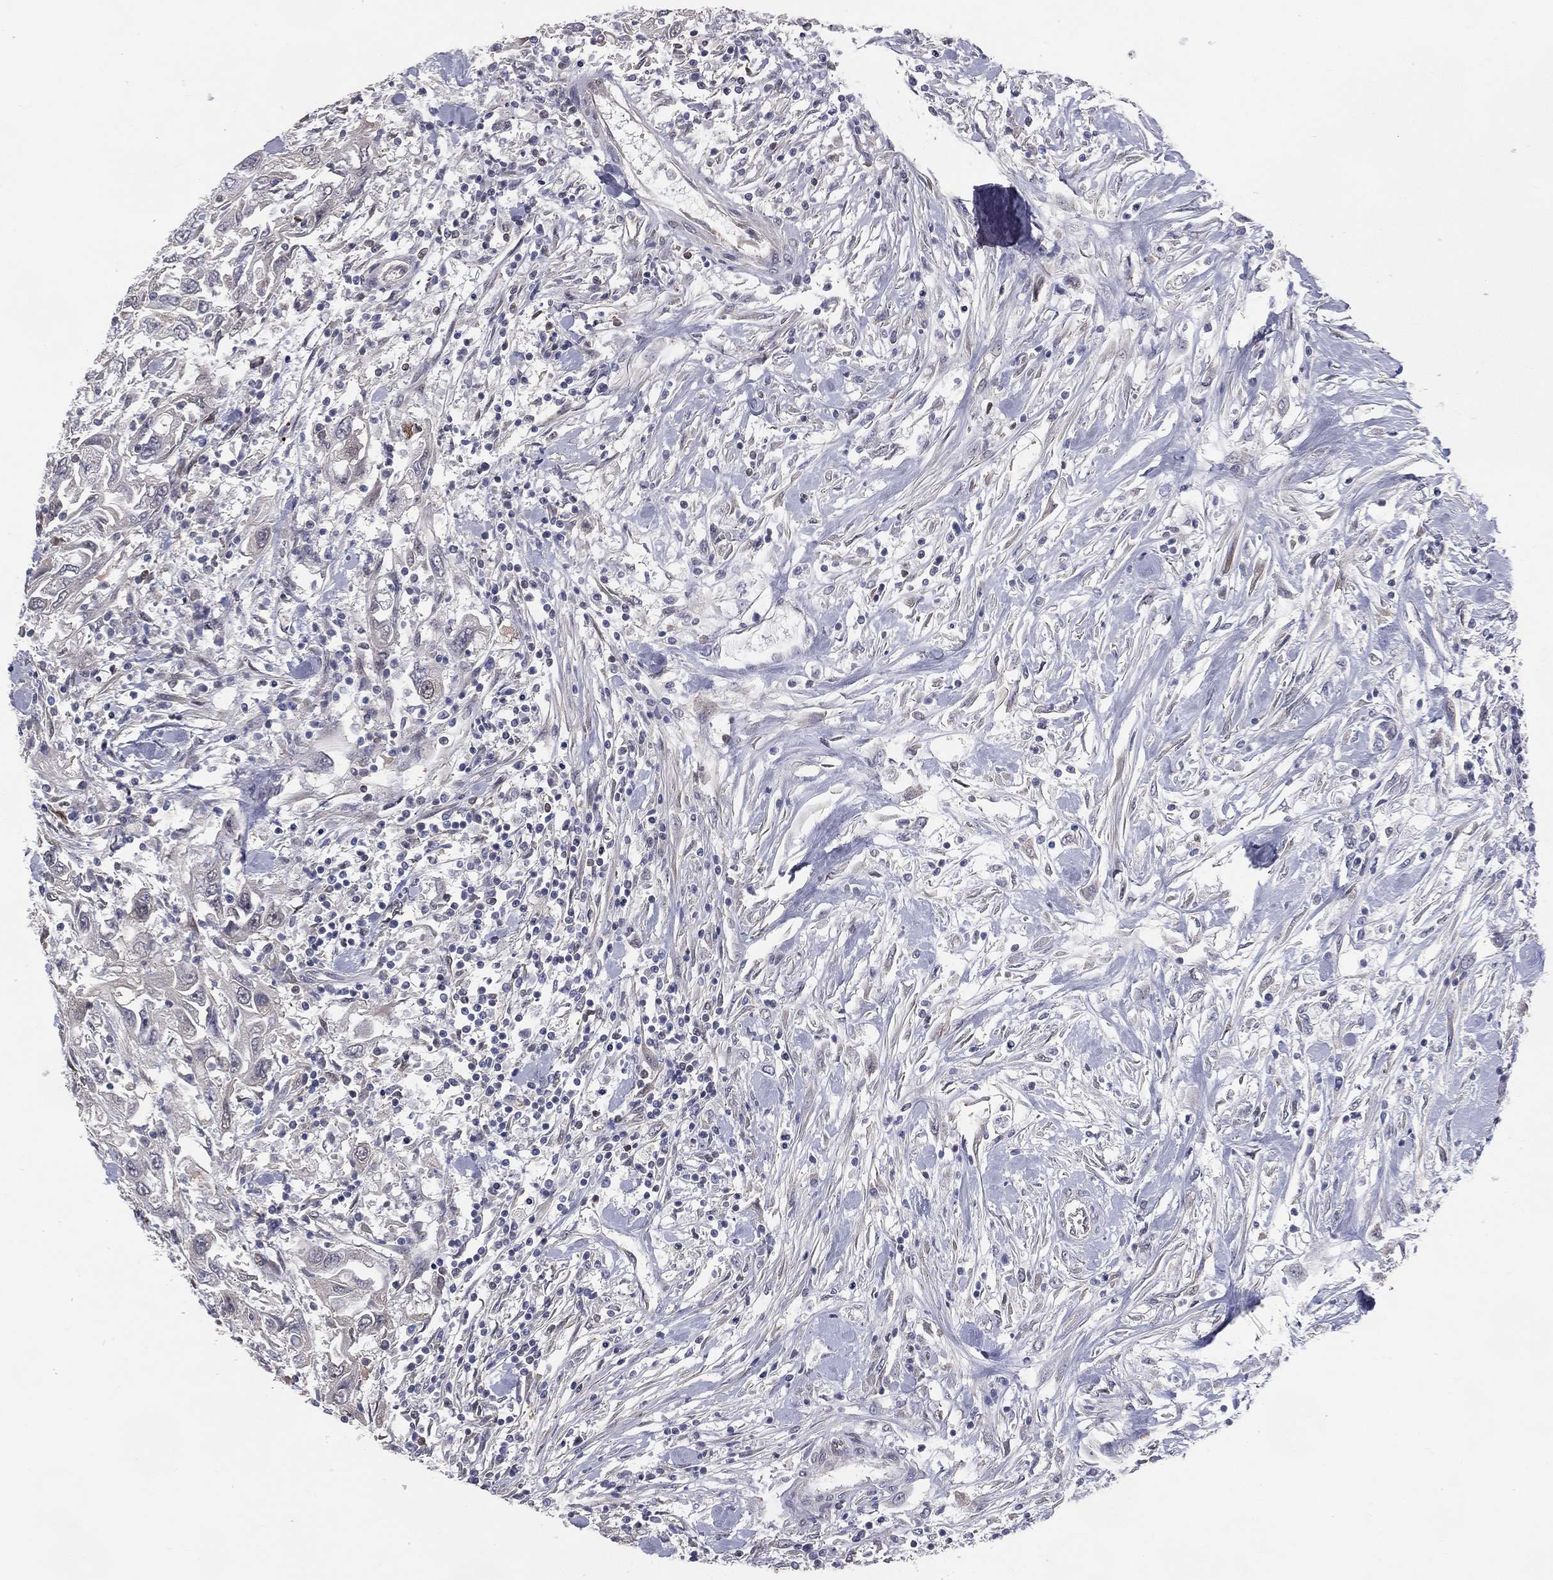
{"staining": {"intensity": "negative", "quantity": "none", "location": "none"}, "tissue": "urothelial cancer", "cell_type": "Tumor cells", "image_type": "cancer", "snomed": [{"axis": "morphology", "description": "Urothelial carcinoma, High grade"}, {"axis": "topography", "description": "Urinary bladder"}], "caption": "An immunohistochemistry photomicrograph of urothelial cancer is shown. There is no staining in tumor cells of urothelial cancer.", "gene": "DMKN", "patient": {"sex": "male", "age": 76}}